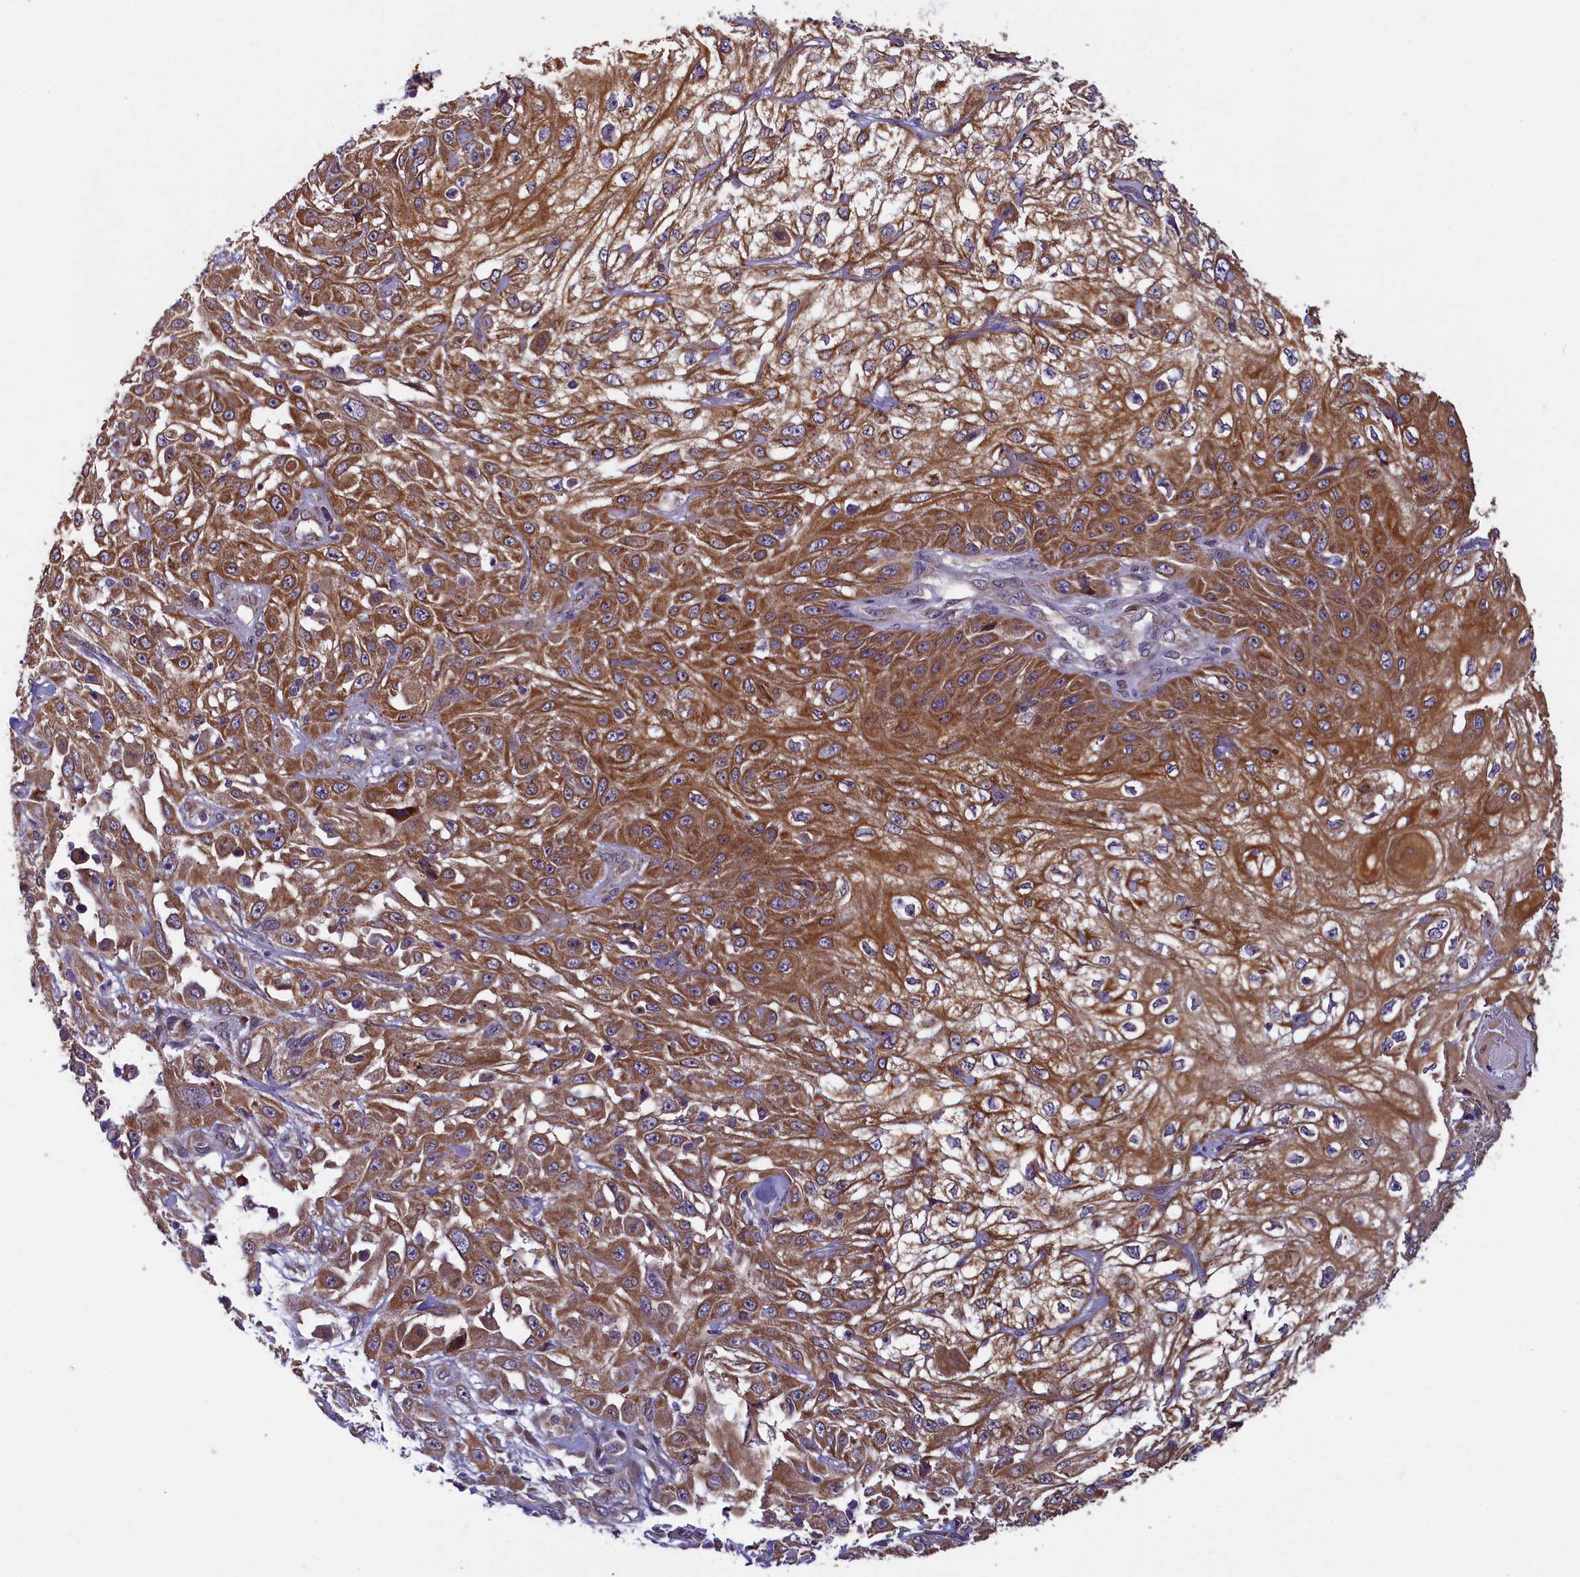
{"staining": {"intensity": "moderate", "quantity": ">75%", "location": "cytoplasmic/membranous"}, "tissue": "skin cancer", "cell_type": "Tumor cells", "image_type": "cancer", "snomed": [{"axis": "morphology", "description": "Squamous cell carcinoma, NOS"}, {"axis": "morphology", "description": "Squamous cell carcinoma, metastatic, NOS"}, {"axis": "topography", "description": "Skin"}, {"axis": "topography", "description": "Lymph node"}], "caption": "A medium amount of moderate cytoplasmic/membranous positivity is appreciated in about >75% of tumor cells in skin cancer (metastatic squamous cell carcinoma) tissue.", "gene": "ACAD8", "patient": {"sex": "male", "age": 75}}